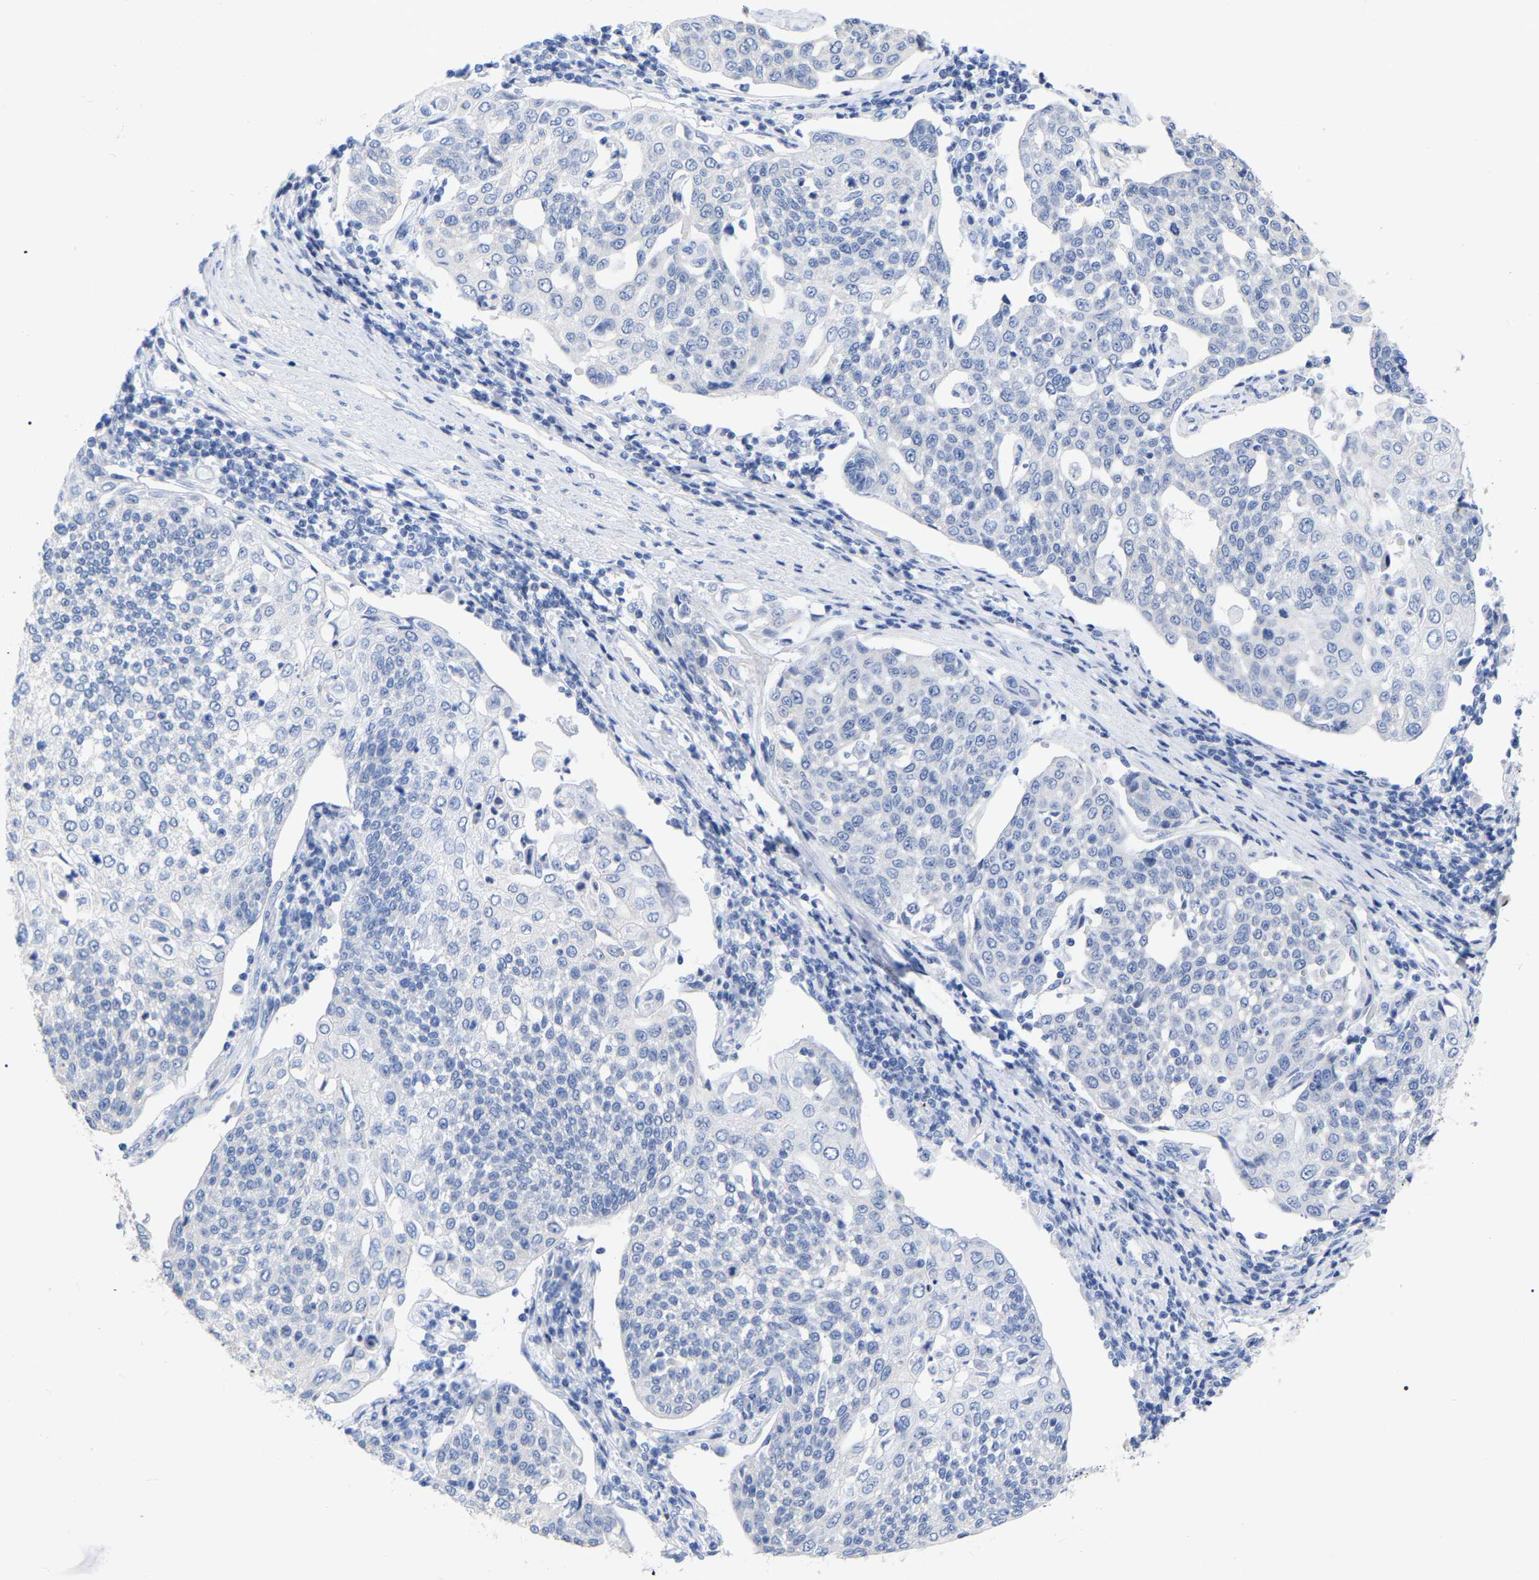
{"staining": {"intensity": "negative", "quantity": "none", "location": "none"}, "tissue": "cervical cancer", "cell_type": "Tumor cells", "image_type": "cancer", "snomed": [{"axis": "morphology", "description": "Squamous cell carcinoma, NOS"}, {"axis": "topography", "description": "Cervix"}], "caption": "A micrograph of human cervical cancer (squamous cell carcinoma) is negative for staining in tumor cells. Nuclei are stained in blue.", "gene": "ZNF629", "patient": {"sex": "female", "age": 34}}